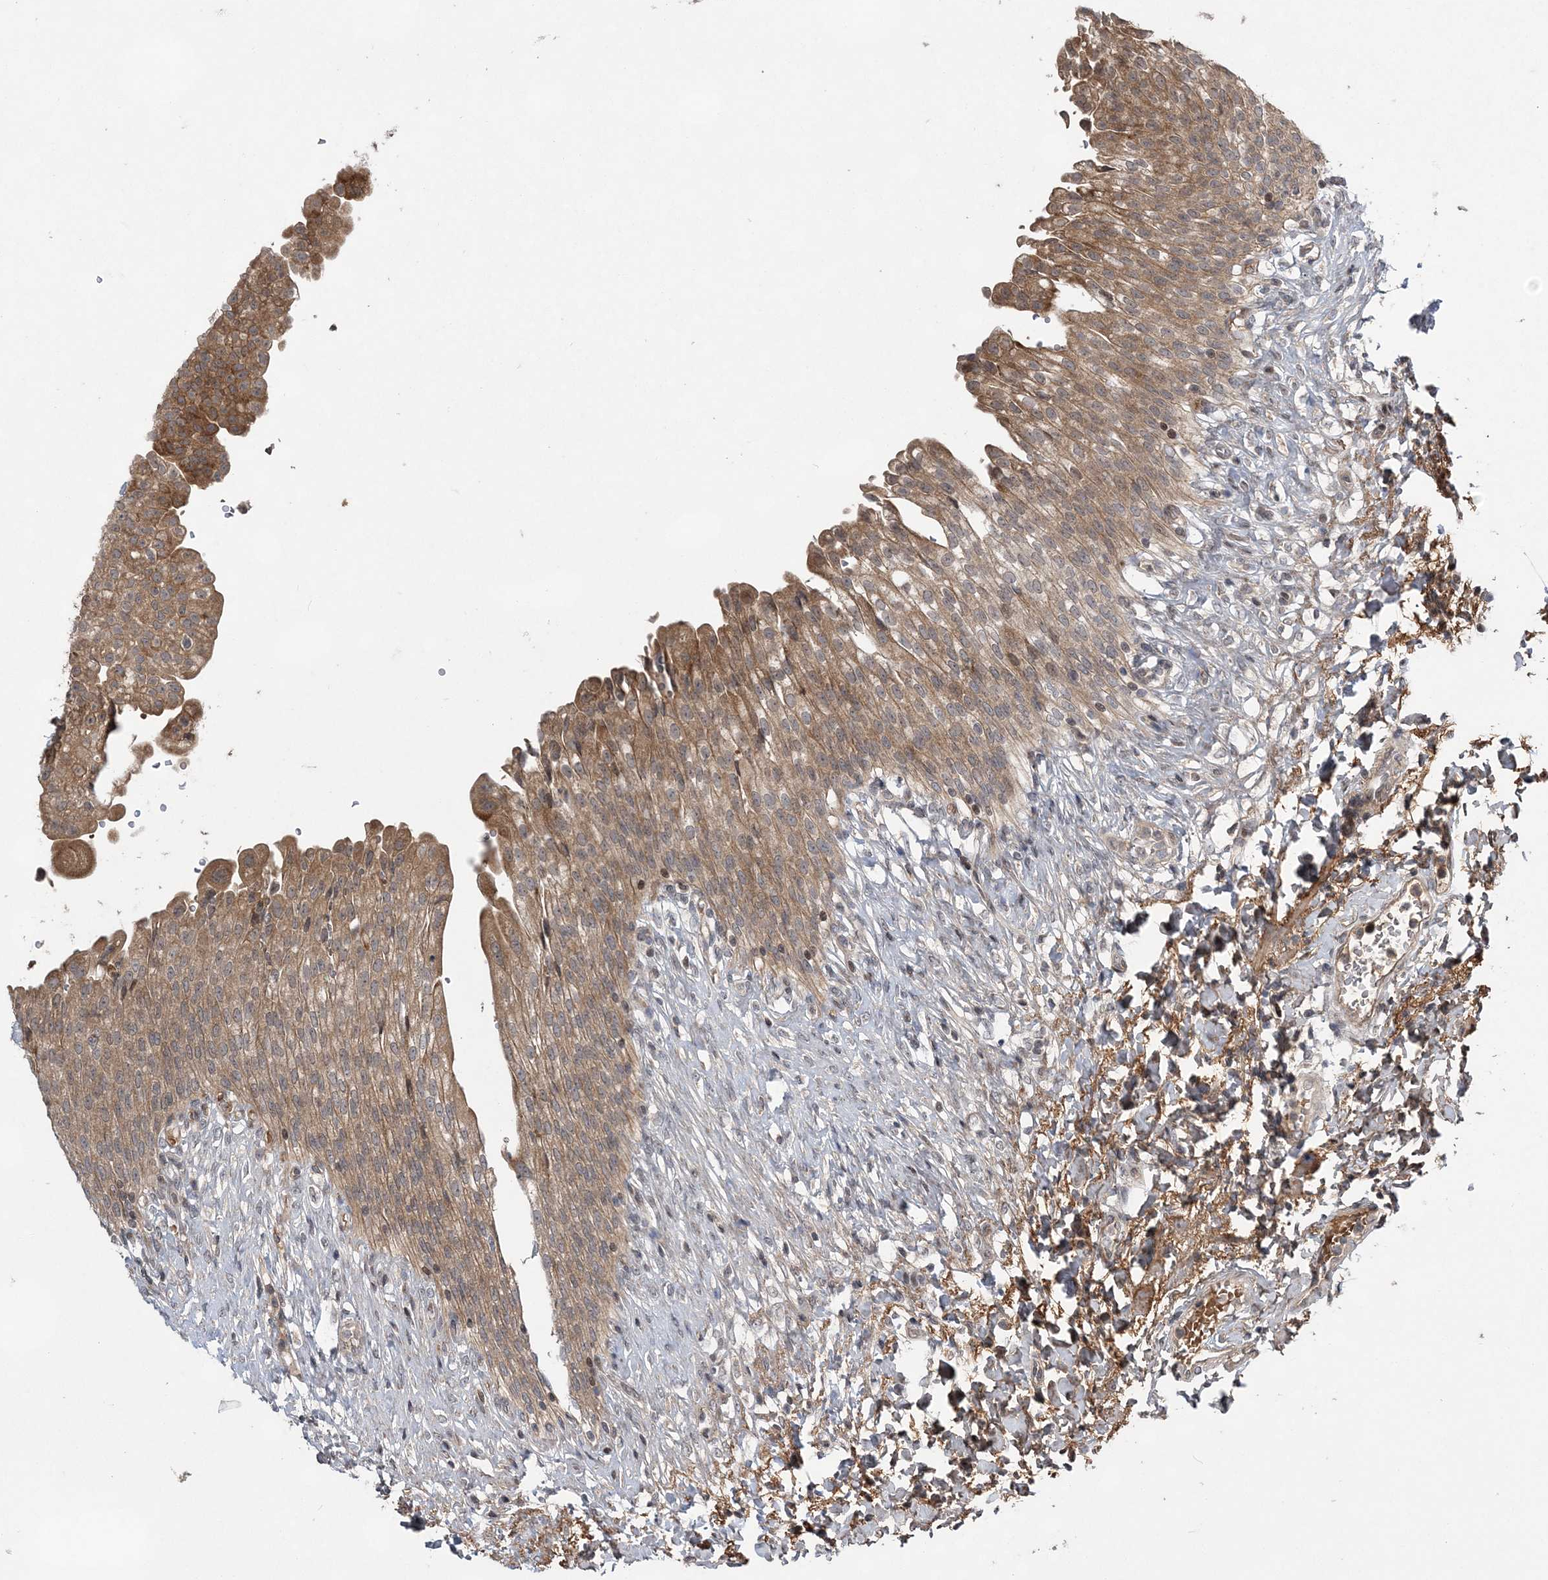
{"staining": {"intensity": "moderate", "quantity": ">75%", "location": "cytoplasmic/membranous"}, "tissue": "urinary bladder", "cell_type": "Urothelial cells", "image_type": "normal", "snomed": [{"axis": "morphology", "description": "Urothelial carcinoma, High grade"}, {"axis": "topography", "description": "Urinary bladder"}], "caption": "A photomicrograph showing moderate cytoplasmic/membranous staining in about >75% of urothelial cells in unremarkable urinary bladder, as visualized by brown immunohistochemical staining.", "gene": "HMGCS1", "patient": {"sex": "male", "age": 46}}